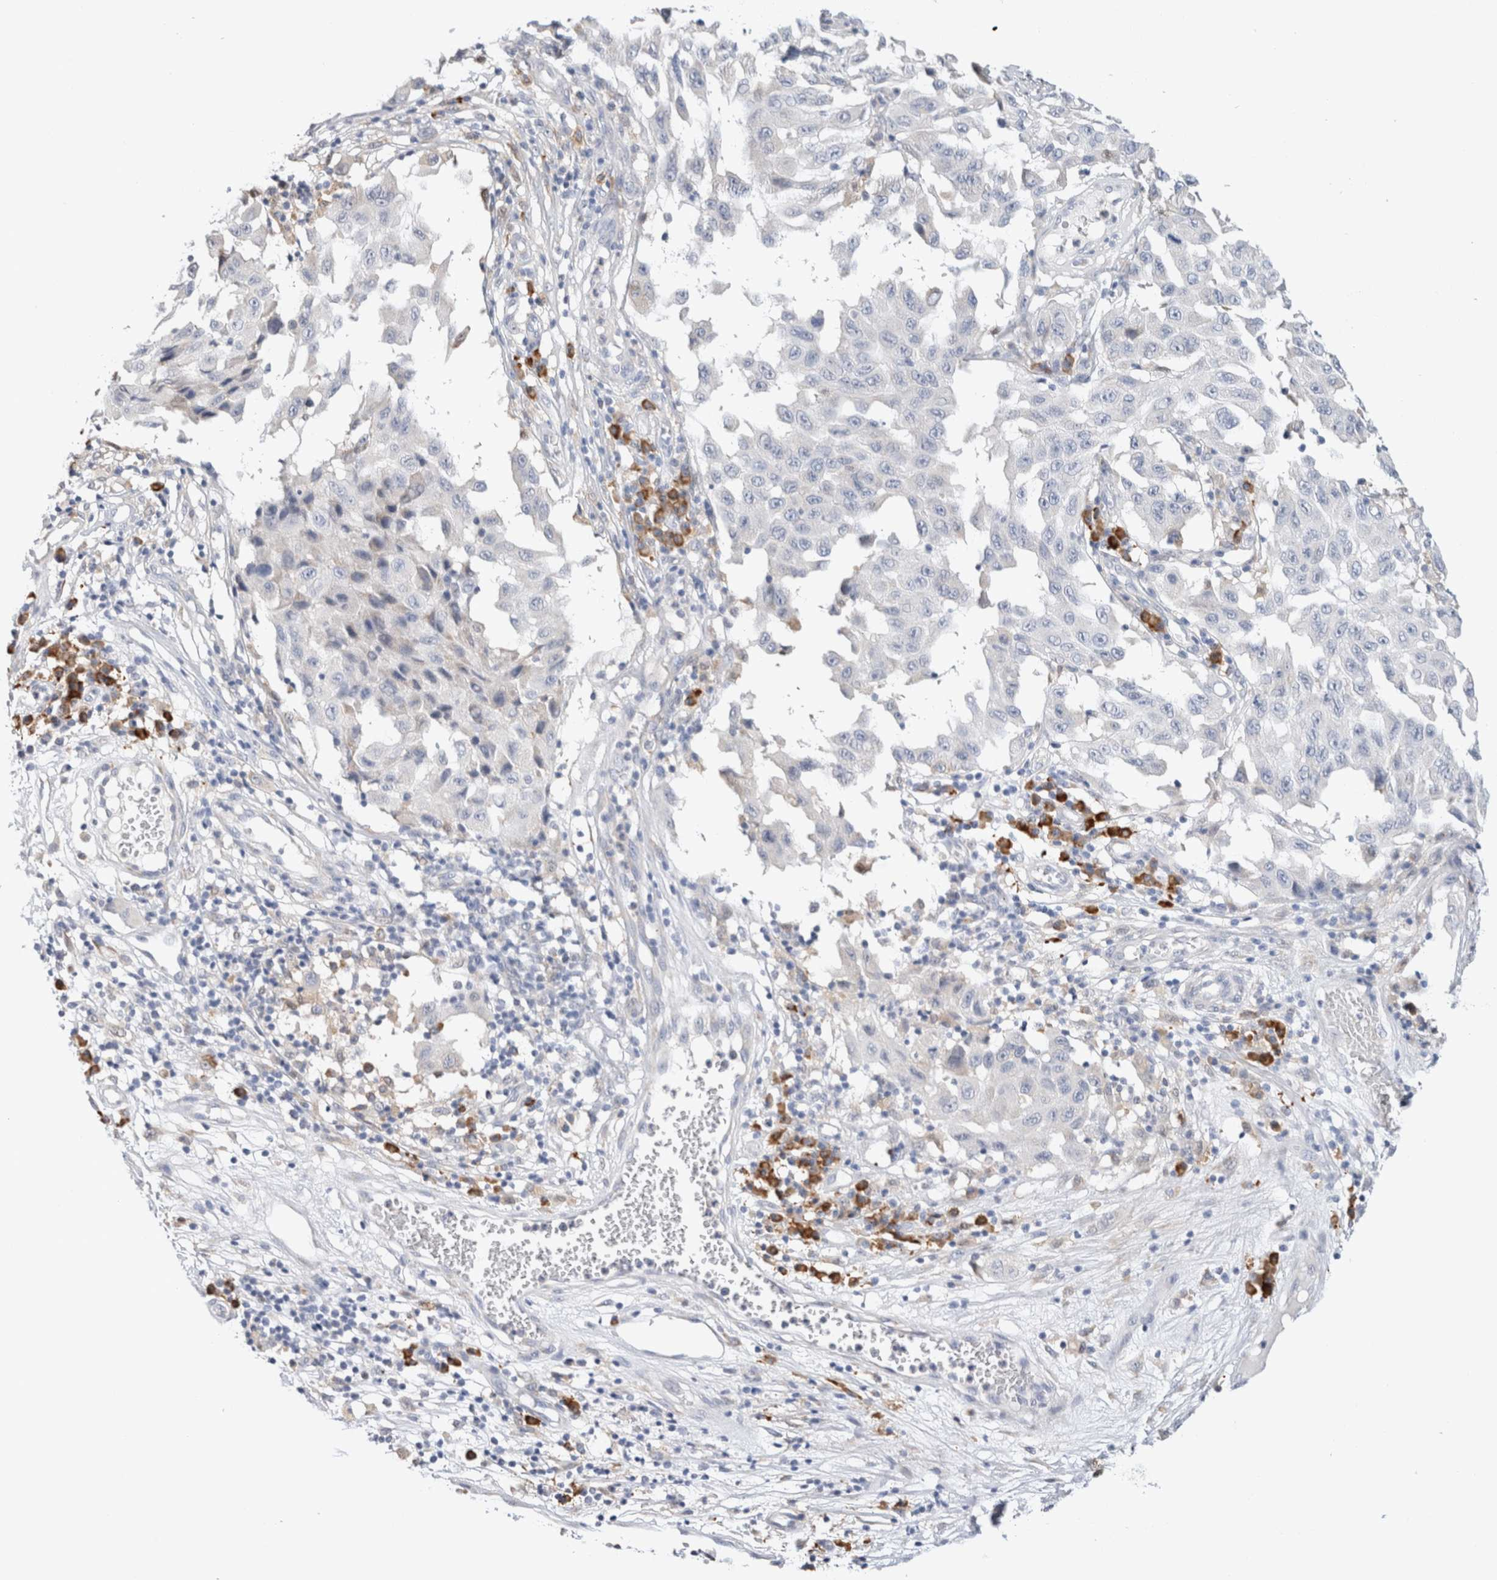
{"staining": {"intensity": "negative", "quantity": "none", "location": "none"}, "tissue": "melanoma", "cell_type": "Tumor cells", "image_type": "cancer", "snomed": [{"axis": "morphology", "description": "Malignant melanoma, NOS"}, {"axis": "topography", "description": "Skin"}], "caption": "Immunohistochemical staining of human malignant melanoma demonstrates no significant expression in tumor cells.", "gene": "GADD45G", "patient": {"sex": "male", "age": 30}}